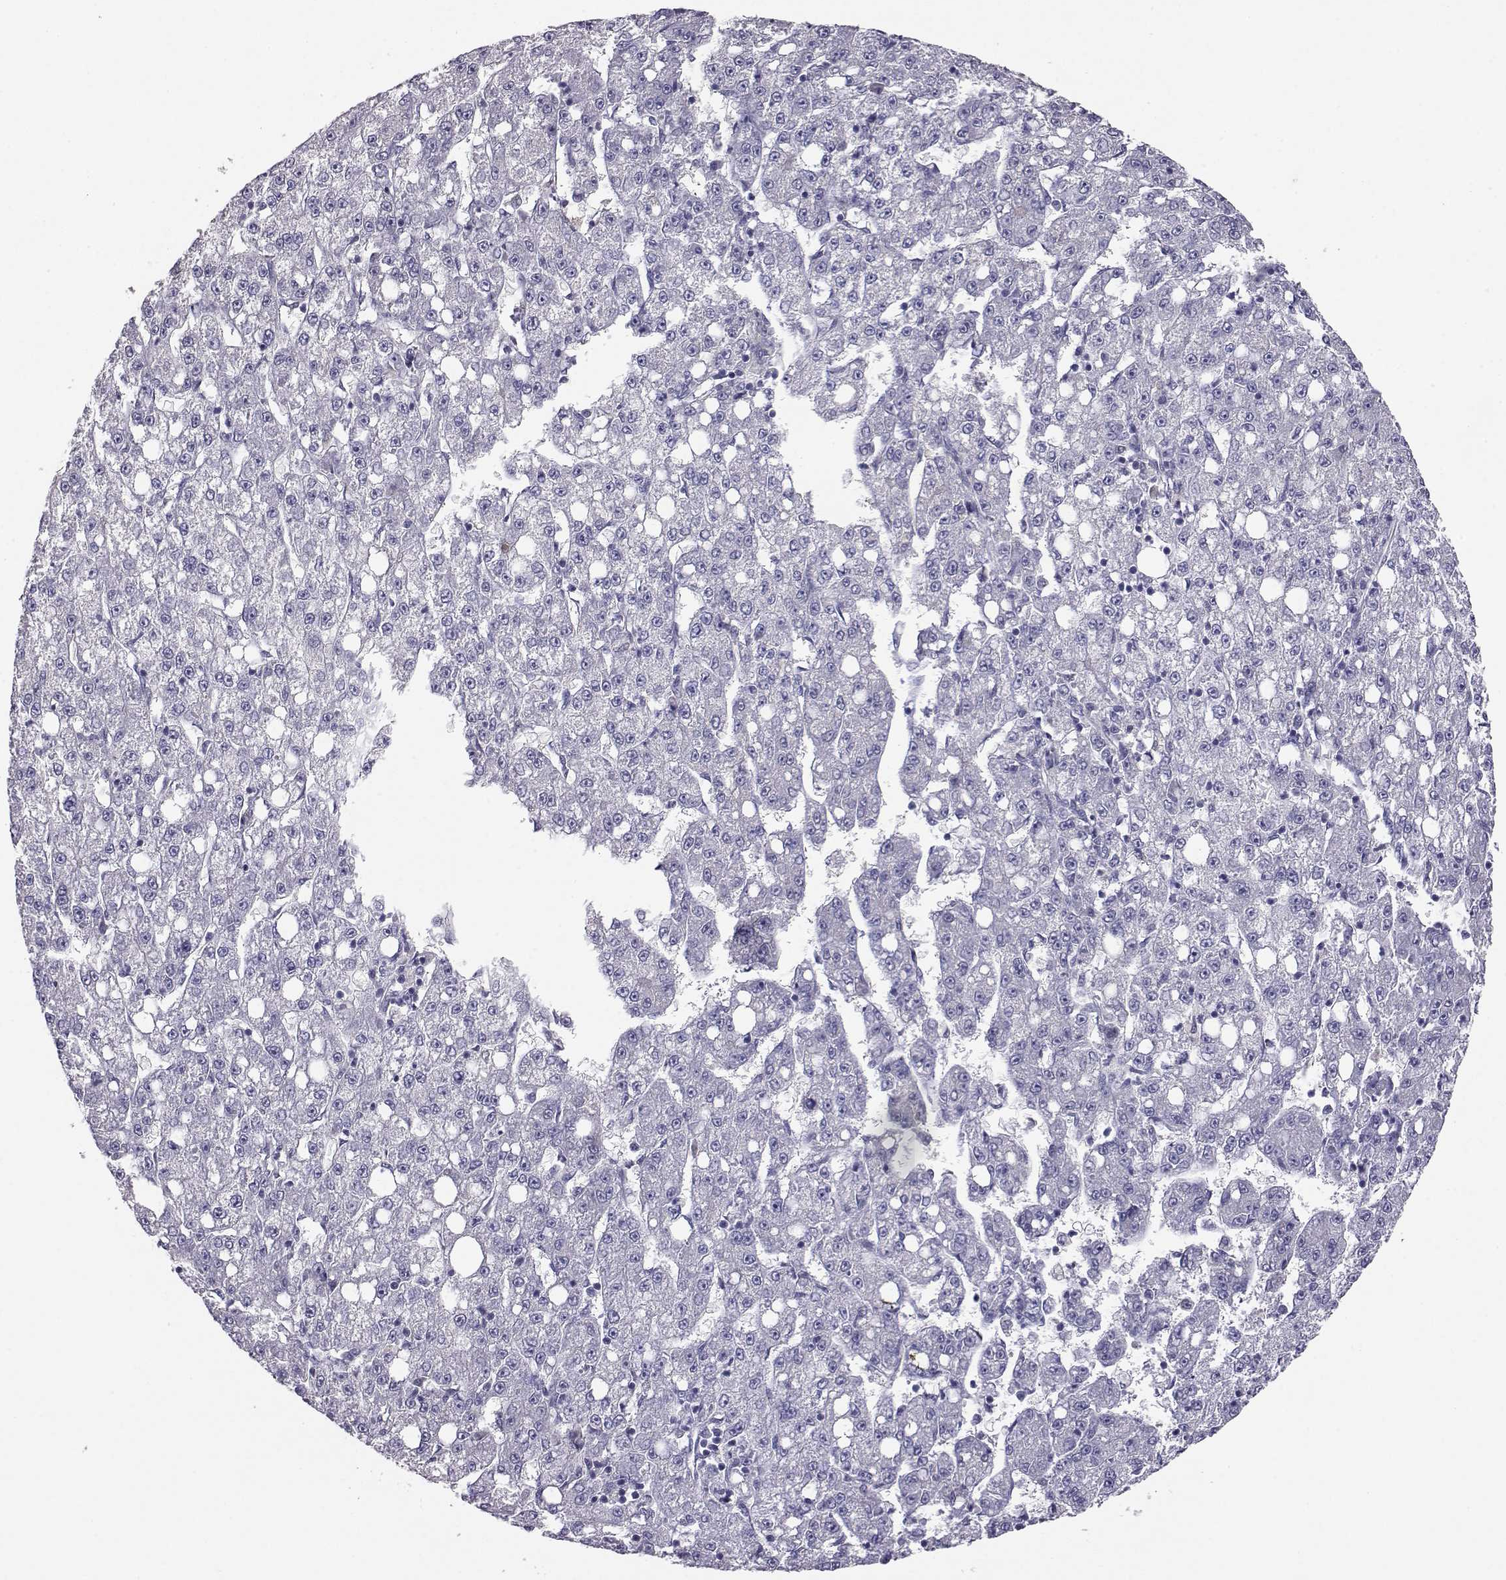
{"staining": {"intensity": "negative", "quantity": "none", "location": "none"}, "tissue": "liver cancer", "cell_type": "Tumor cells", "image_type": "cancer", "snomed": [{"axis": "morphology", "description": "Carcinoma, Hepatocellular, NOS"}, {"axis": "topography", "description": "Liver"}], "caption": "The immunohistochemistry (IHC) photomicrograph has no significant staining in tumor cells of liver cancer (hepatocellular carcinoma) tissue. Nuclei are stained in blue.", "gene": "AKR1B1", "patient": {"sex": "female", "age": 65}}